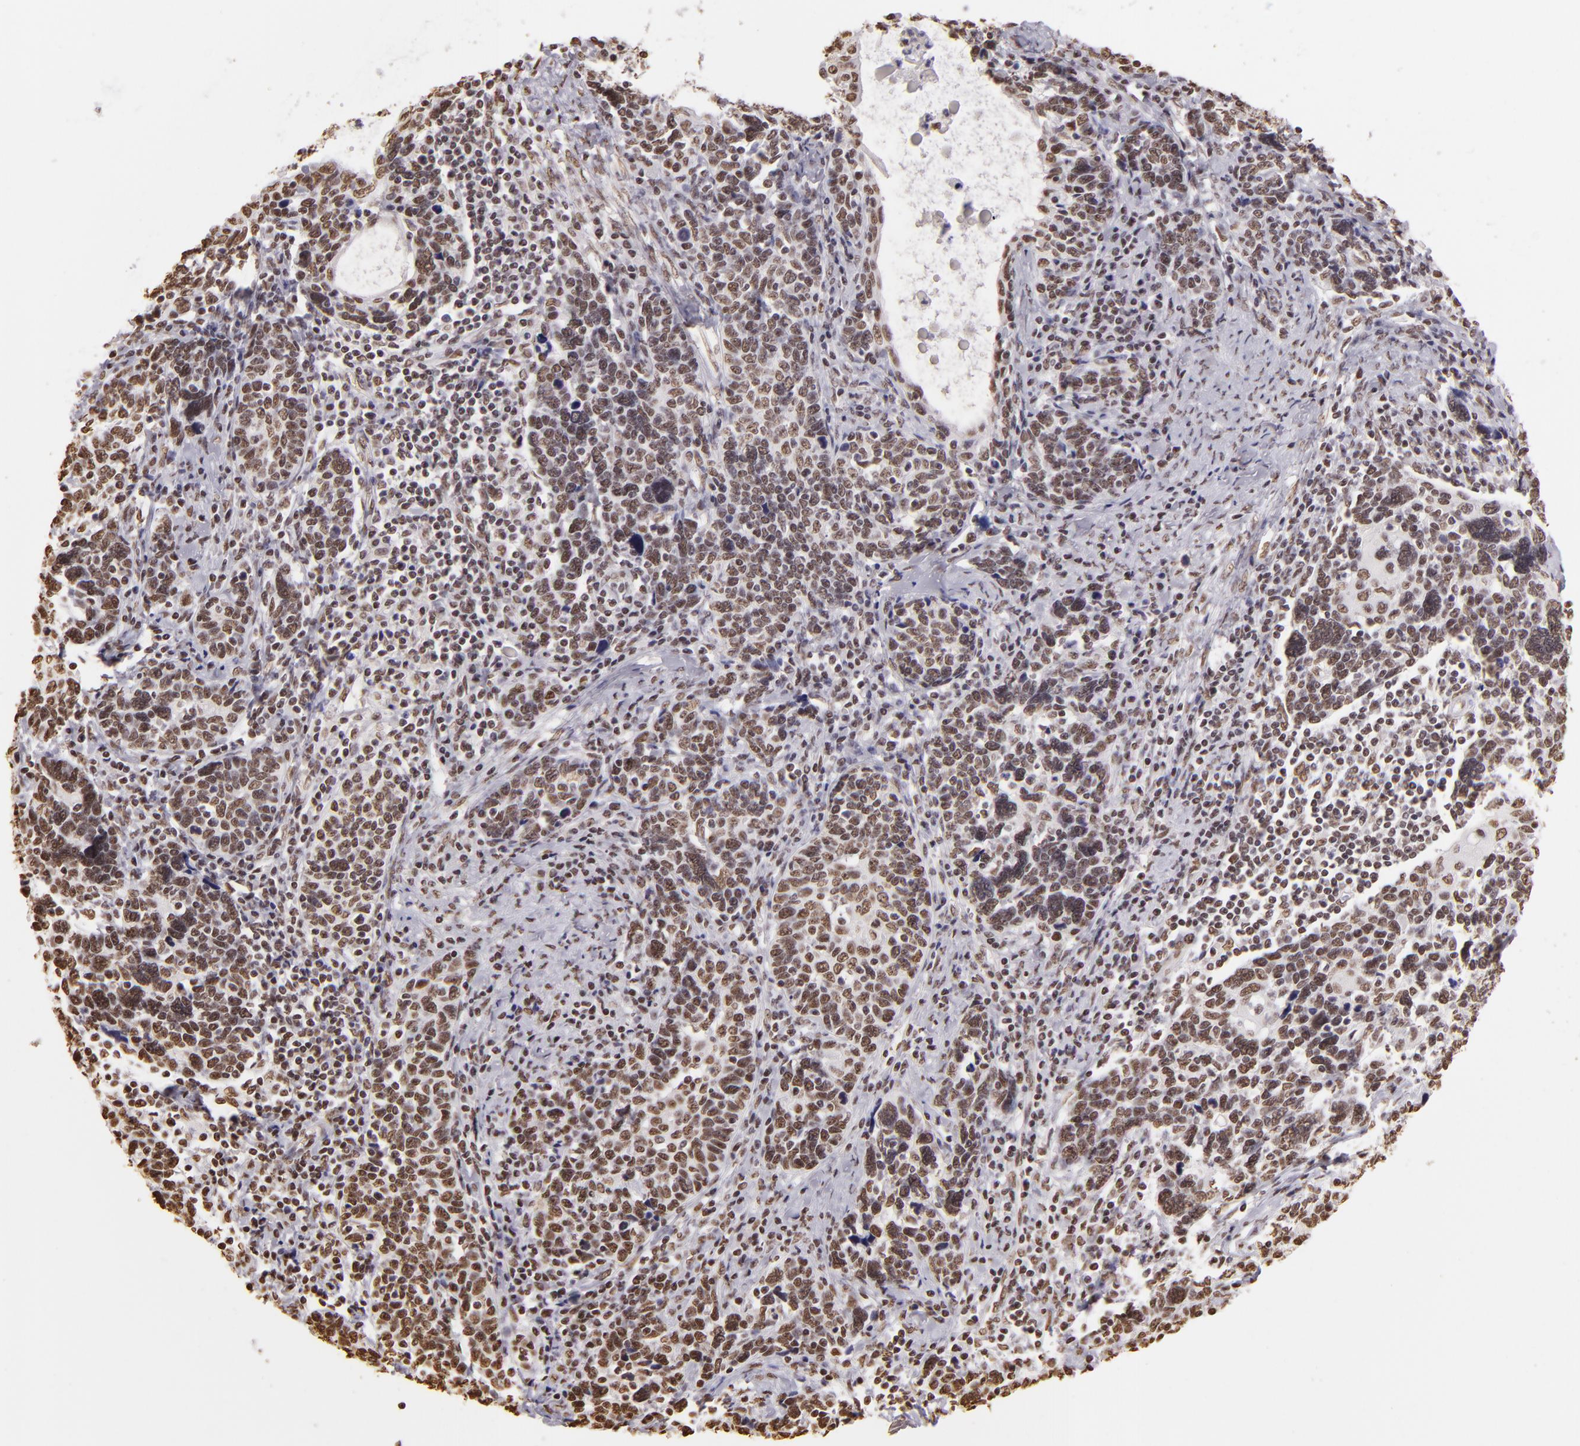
{"staining": {"intensity": "moderate", "quantity": ">75%", "location": "nuclear"}, "tissue": "cervical cancer", "cell_type": "Tumor cells", "image_type": "cancer", "snomed": [{"axis": "morphology", "description": "Squamous cell carcinoma, NOS"}, {"axis": "topography", "description": "Cervix"}], "caption": "IHC of human cervical cancer exhibits medium levels of moderate nuclear positivity in approximately >75% of tumor cells. The protein is stained brown, and the nuclei are stained in blue (DAB (3,3'-diaminobenzidine) IHC with brightfield microscopy, high magnification).", "gene": "PAPOLA", "patient": {"sex": "female", "age": 41}}